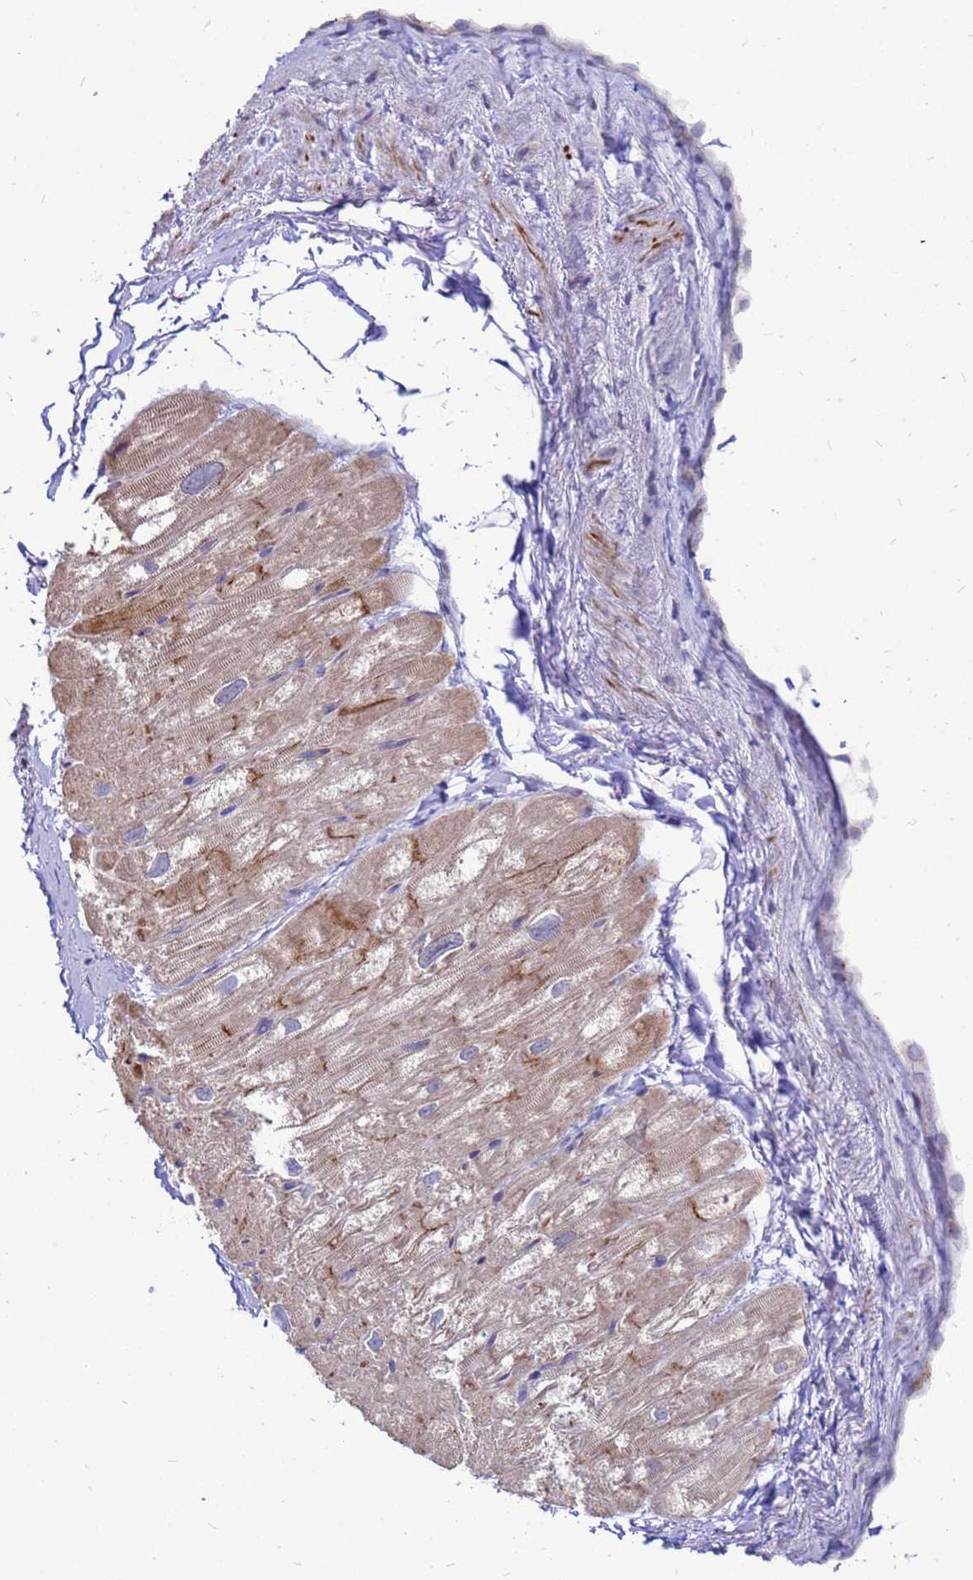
{"staining": {"intensity": "moderate", "quantity": "<25%", "location": "cytoplasmic/membranous"}, "tissue": "heart muscle", "cell_type": "Cardiomyocytes", "image_type": "normal", "snomed": [{"axis": "morphology", "description": "Normal tissue, NOS"}, {"axis": "topography", "description": "Heart"}], "caption": "A micrograph showing moderate cytoplasmic/membranous staining in approximately <25% of cardiomyocytes in benign heart muscle, as visualized by brown immunohistochemical staining.", "gene": "FHIP1A", "patient": {"sex": "male", "age": 50}}